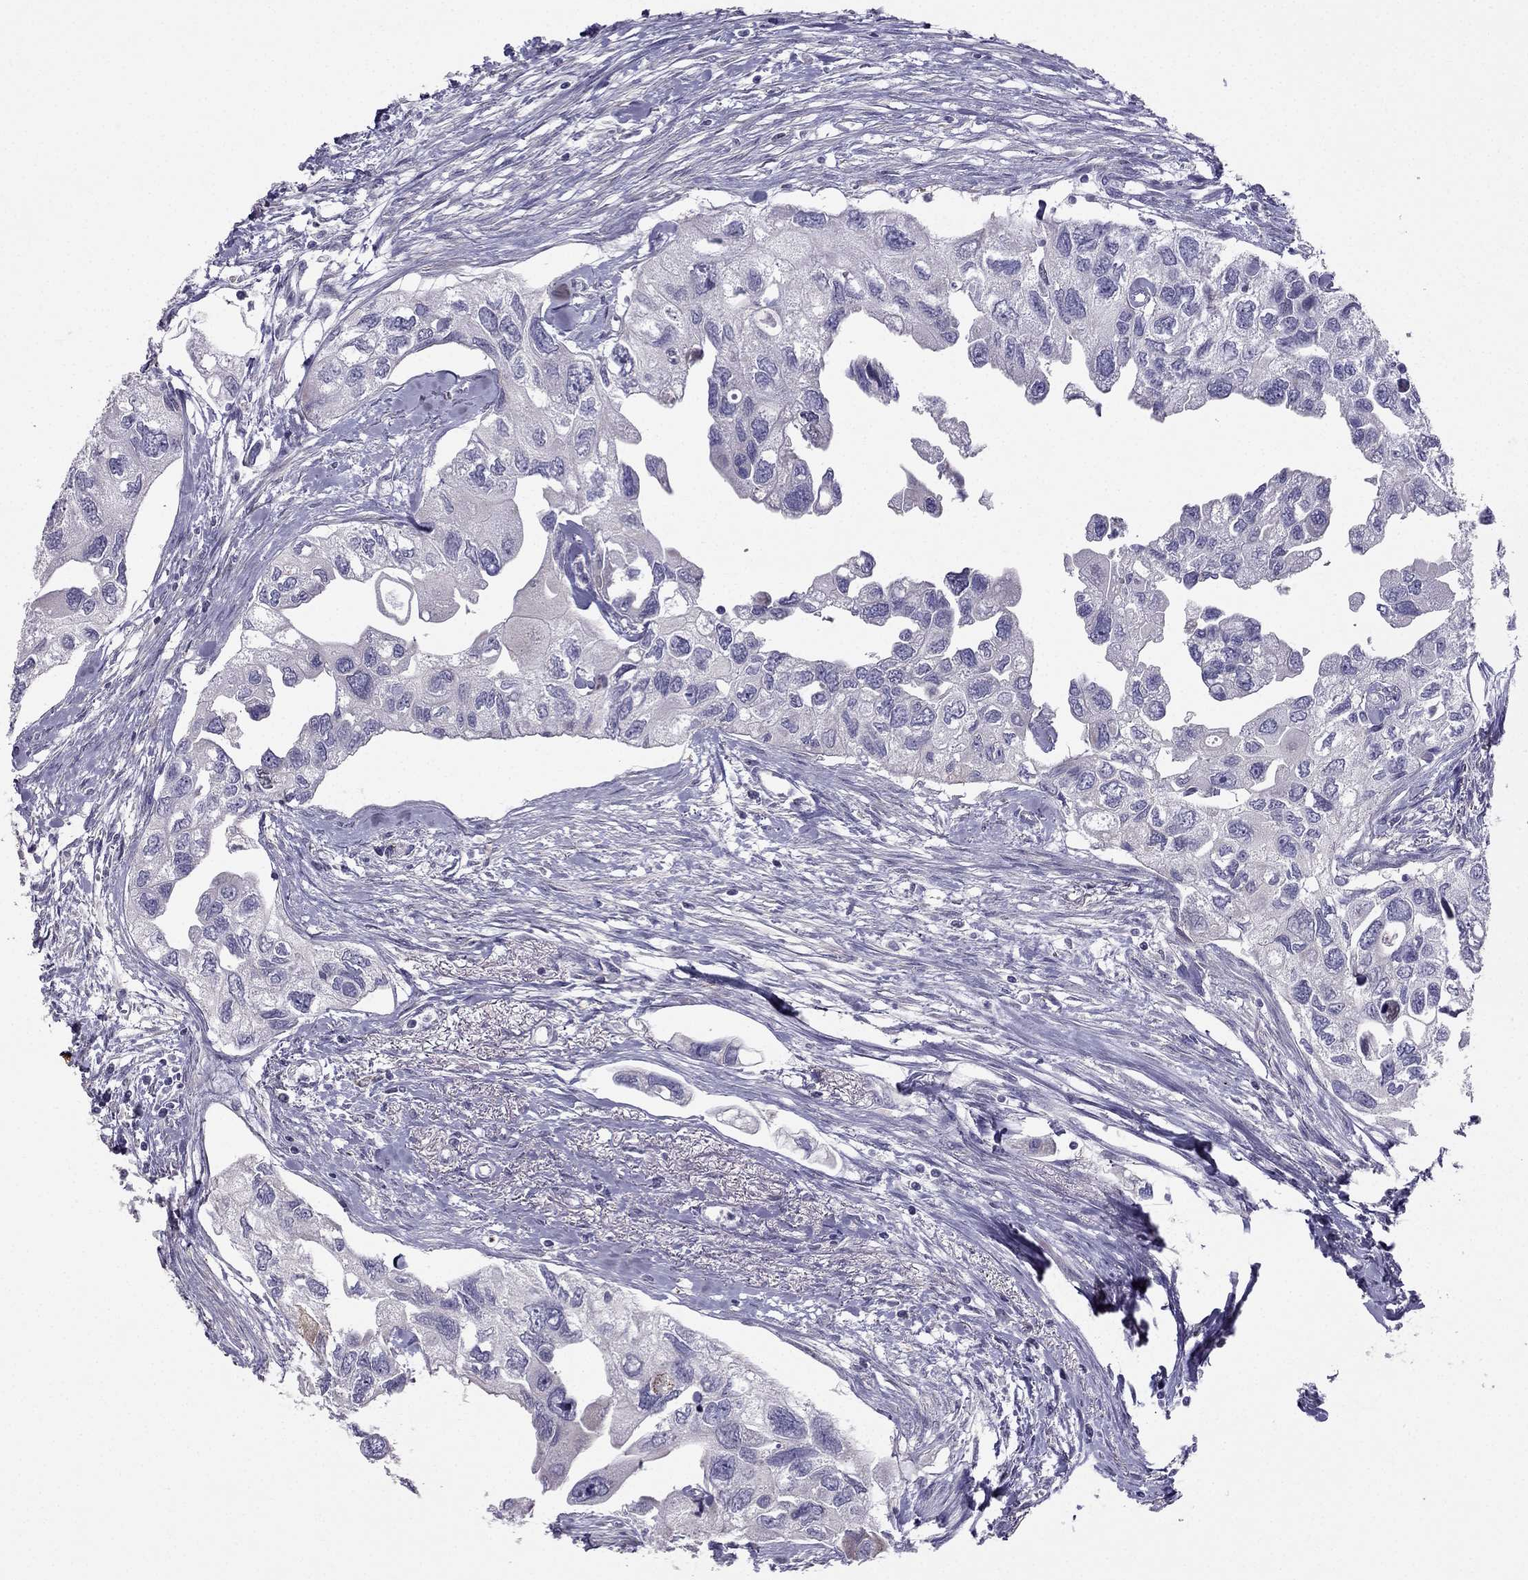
{"staining": {"intensity": "negative", "quantity": "none", "location": "none"}, "tissue": "urothelial cancer", "cell_type": "Tumor cells", "image_type": "cancer", "snomed": [{"axis": "morphology", "description": "Urothelial carcinoma, High grade"}, {"axis": "topography", "description": "Urinary bladder"}], "caption": "This is a micrograph of IHC staining of urothelial carcinoma (high-grade), which shows no staining in tumor cells.", "gene": "SYT5", "patient": {"sex": "male", "age": 59}}